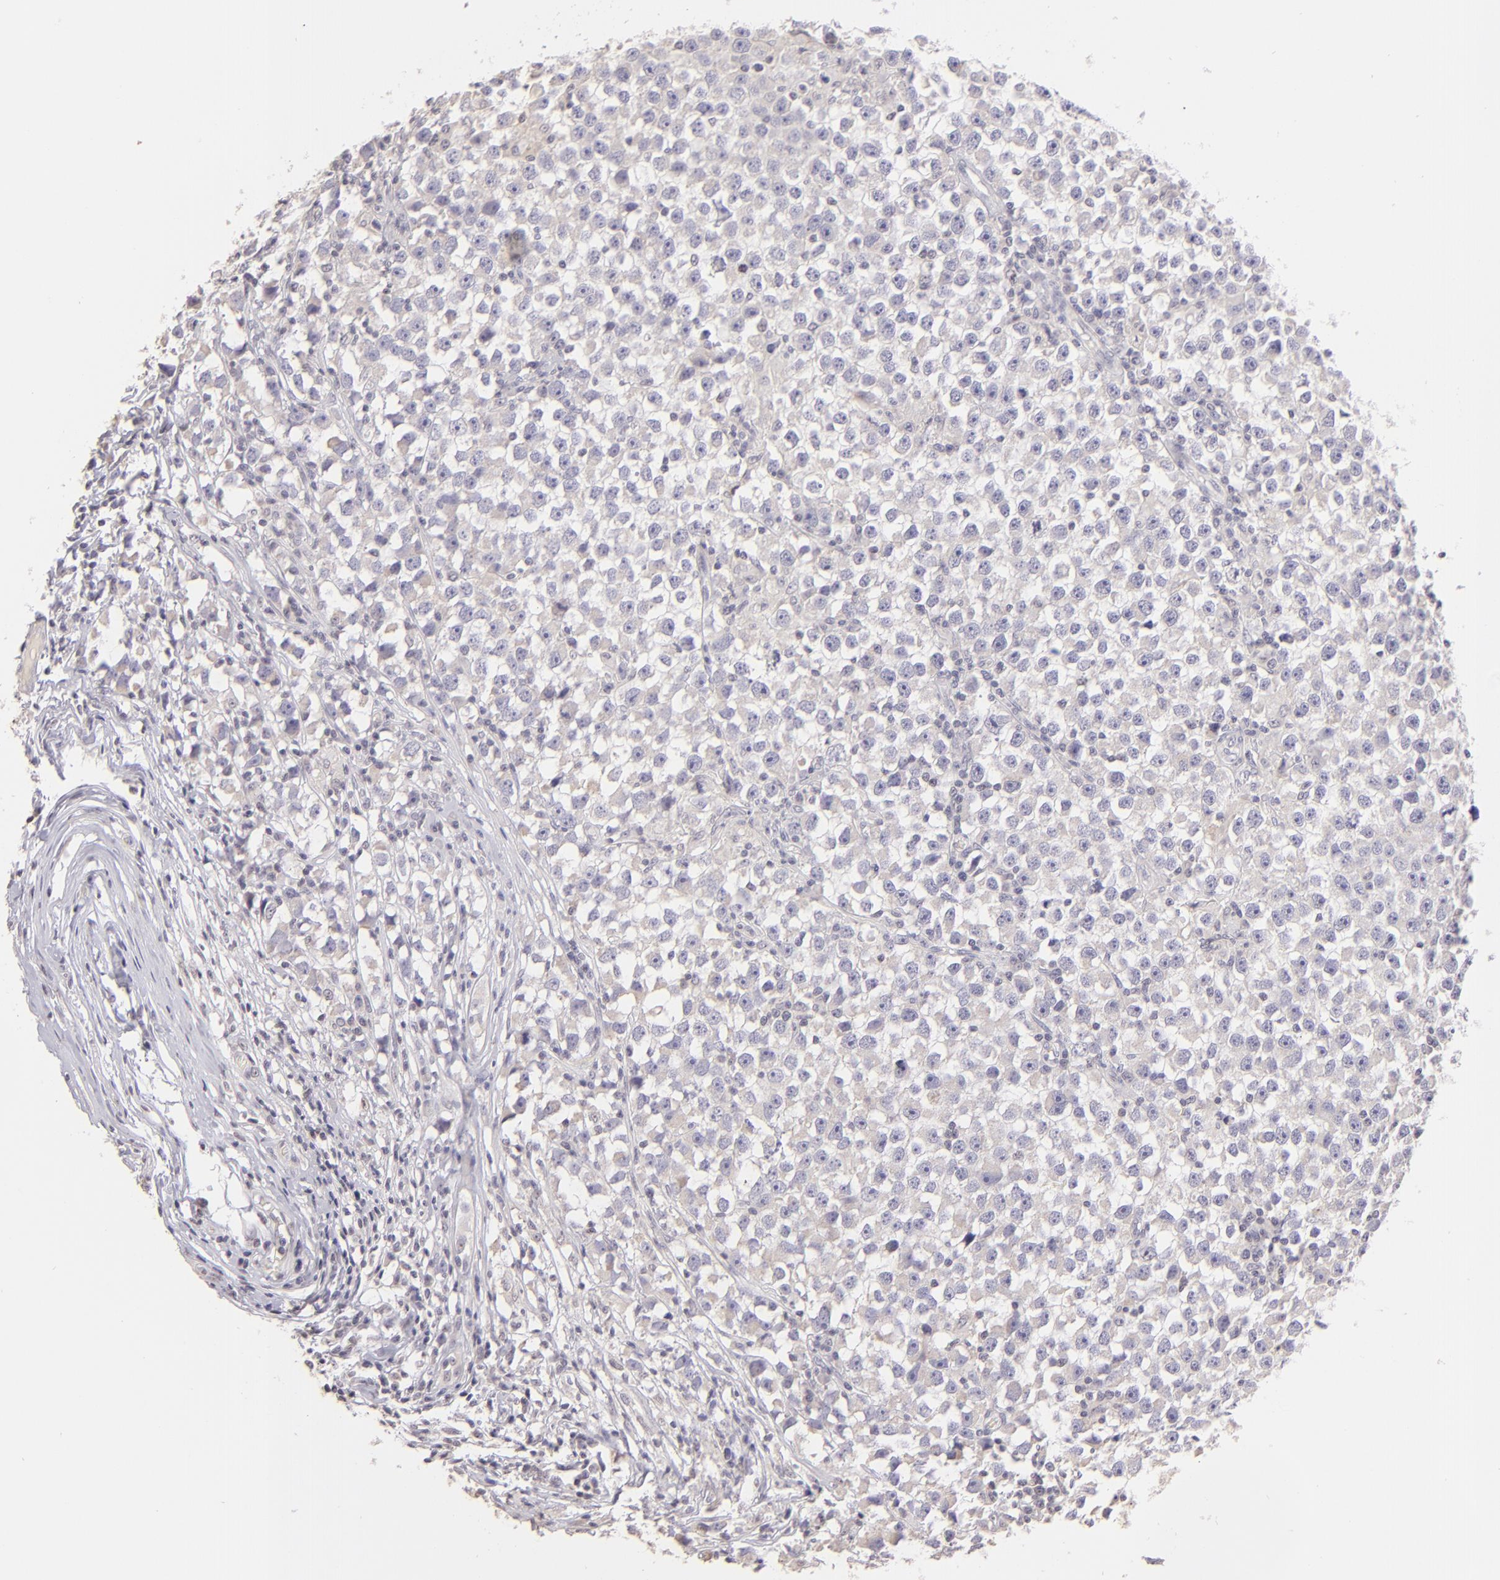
{"staining": {"intensity": "negative", "quantity": "none", "location": "none"}, "tissue": "testis cancer", "cell_type": "Tumor cells", "image_type": "cancer", "snomed": [{"axis": "morphology", "description": "Seminoma, NOS"}, {"axis": "topography", "description": "Testis"}], "caption": "This is an immunohistochemistry (IHC) image of human testis cancer. There is no expression in tumor cells.", "gene": "MAGEA1", "patient": {"sex": "male", "age": 33}}